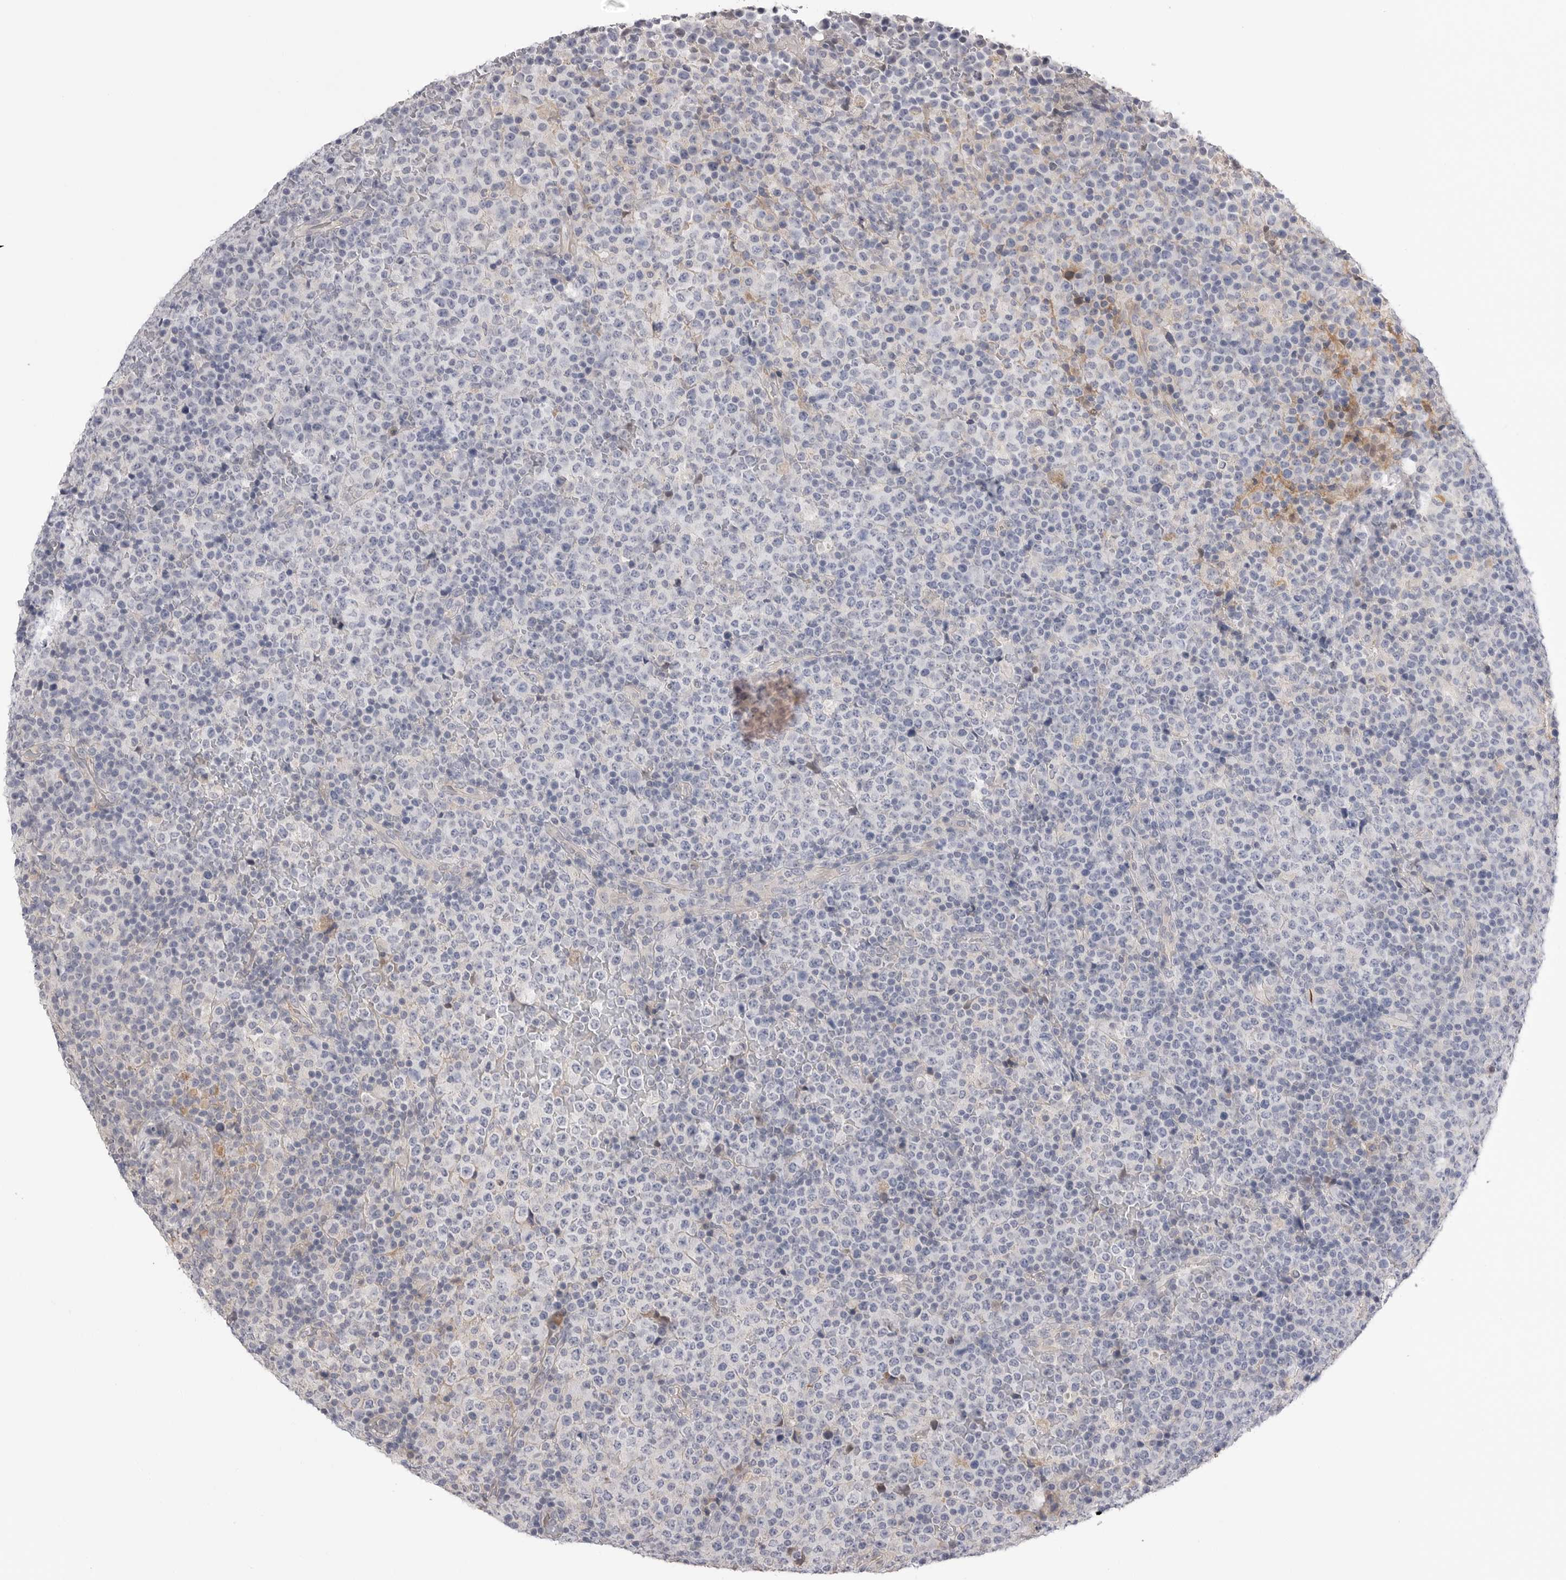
{"staining": {"intensity": "negative", "quantity": "none", "location": "none"}, "tissue": "lymphoma", "cell_type": "Tumor cells", "image_type": "cancer", "snomed": [{"axis": "morphology", "description": "Malignant lymphoma, non-Hodgkin's type, High grade"}, {"axis": "topography", "description": "Lymph node"}], "caption": "The photomicrograph reveals no staining of tumor cells in lymphoma. (DAB immunohistochemistry with hematoxylin counter stain).", "gene": "DLGAP3", "patient": {"sex": "male", "age": 13}}